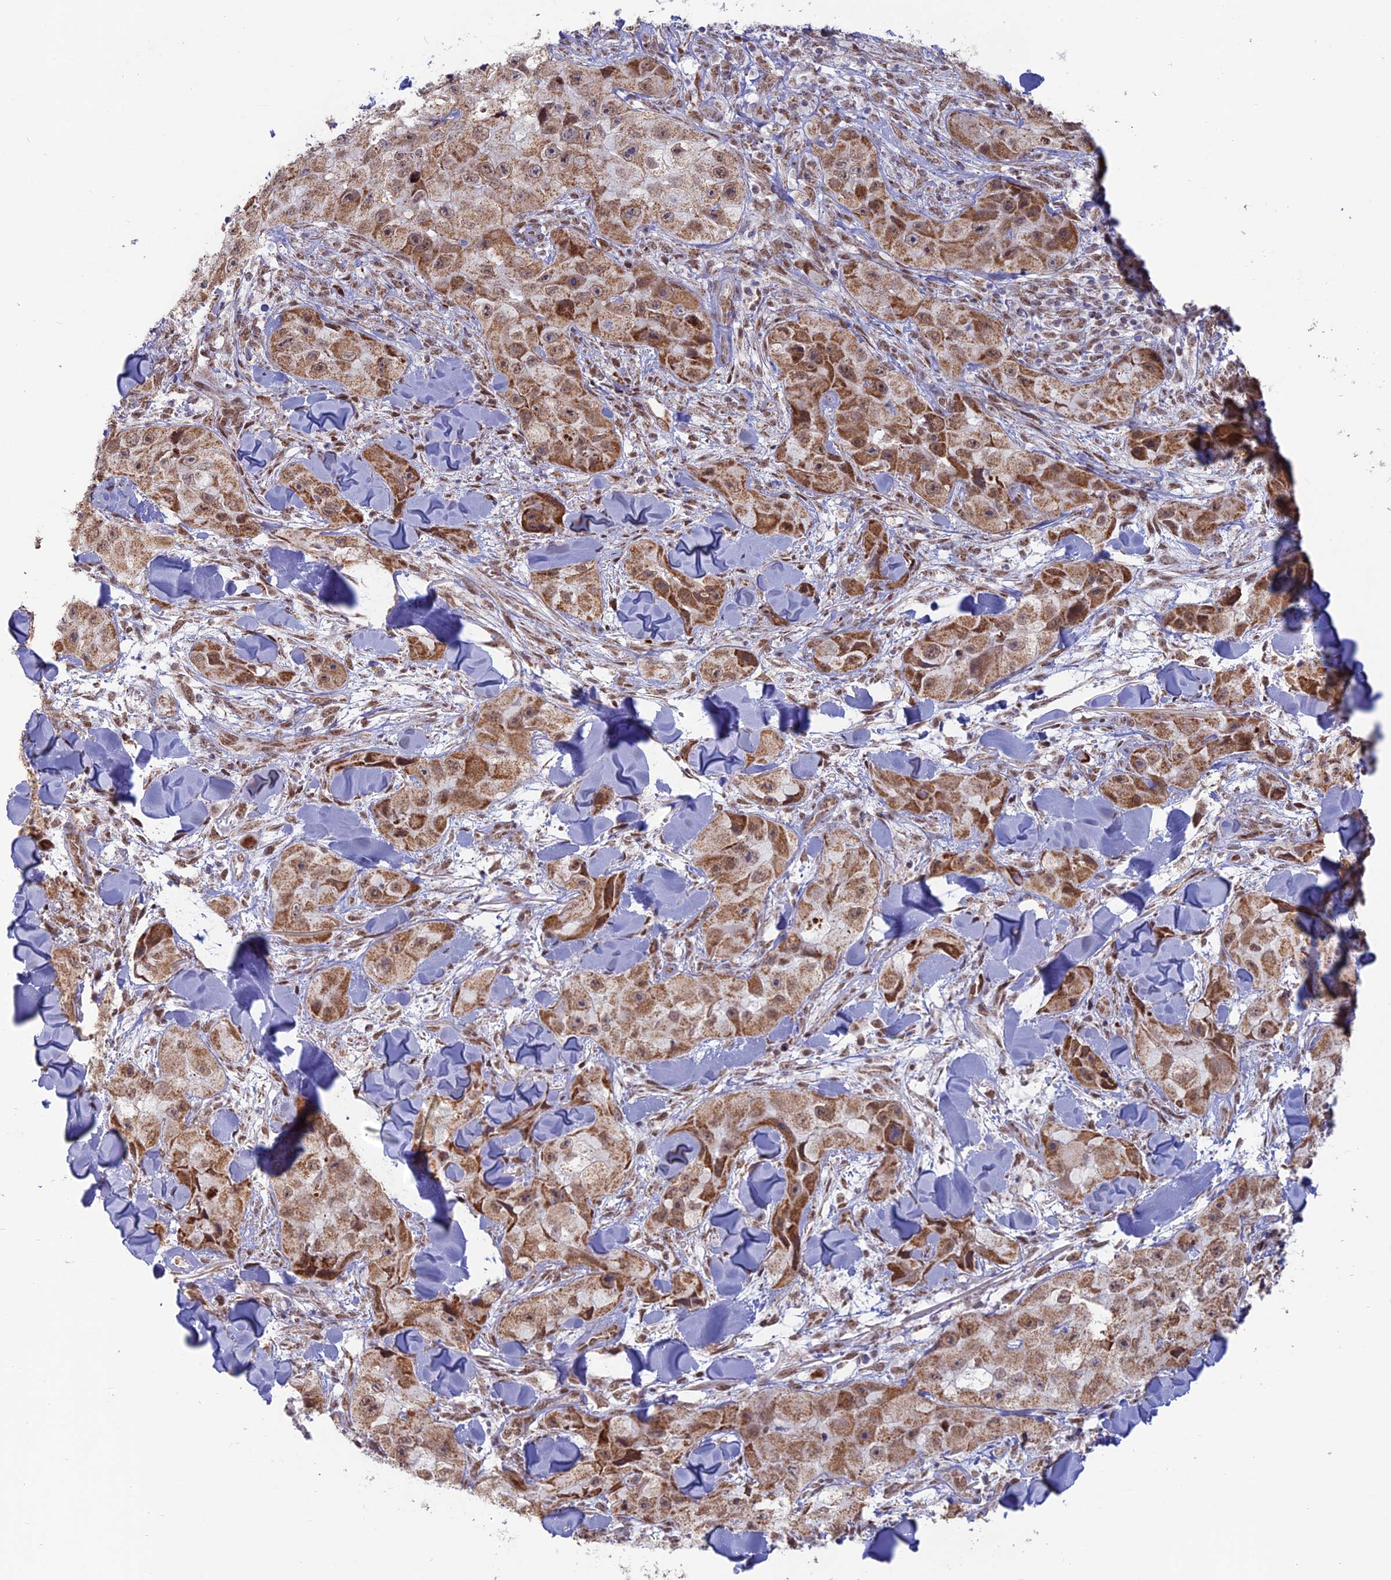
{"staining": {"intensity": "moderate", "quantity": ">75%", "location": "cytoplasmic/membranous"}, "tissue": "skin cancer", "cell_type": "Tumor cells", "image_type": "cancer", "snomed": [{"axis": "morphology", "description": "Squamous cell carcinoma, NOS"}, {"axis": "topography", "description": "Skin"}, {"axis": "topography", "description": "Subcutis"}], "caption": "DAB (3,3'-diaminobenzidine) immunohistochemical staining of squamous cell carcinoma (skin) shows moderate cytoplasmic/membranous protein positivity in about >75% of tumor cells.", "gene": "ARHGAP40", "patient": {"sex": "male", "age": 73}}